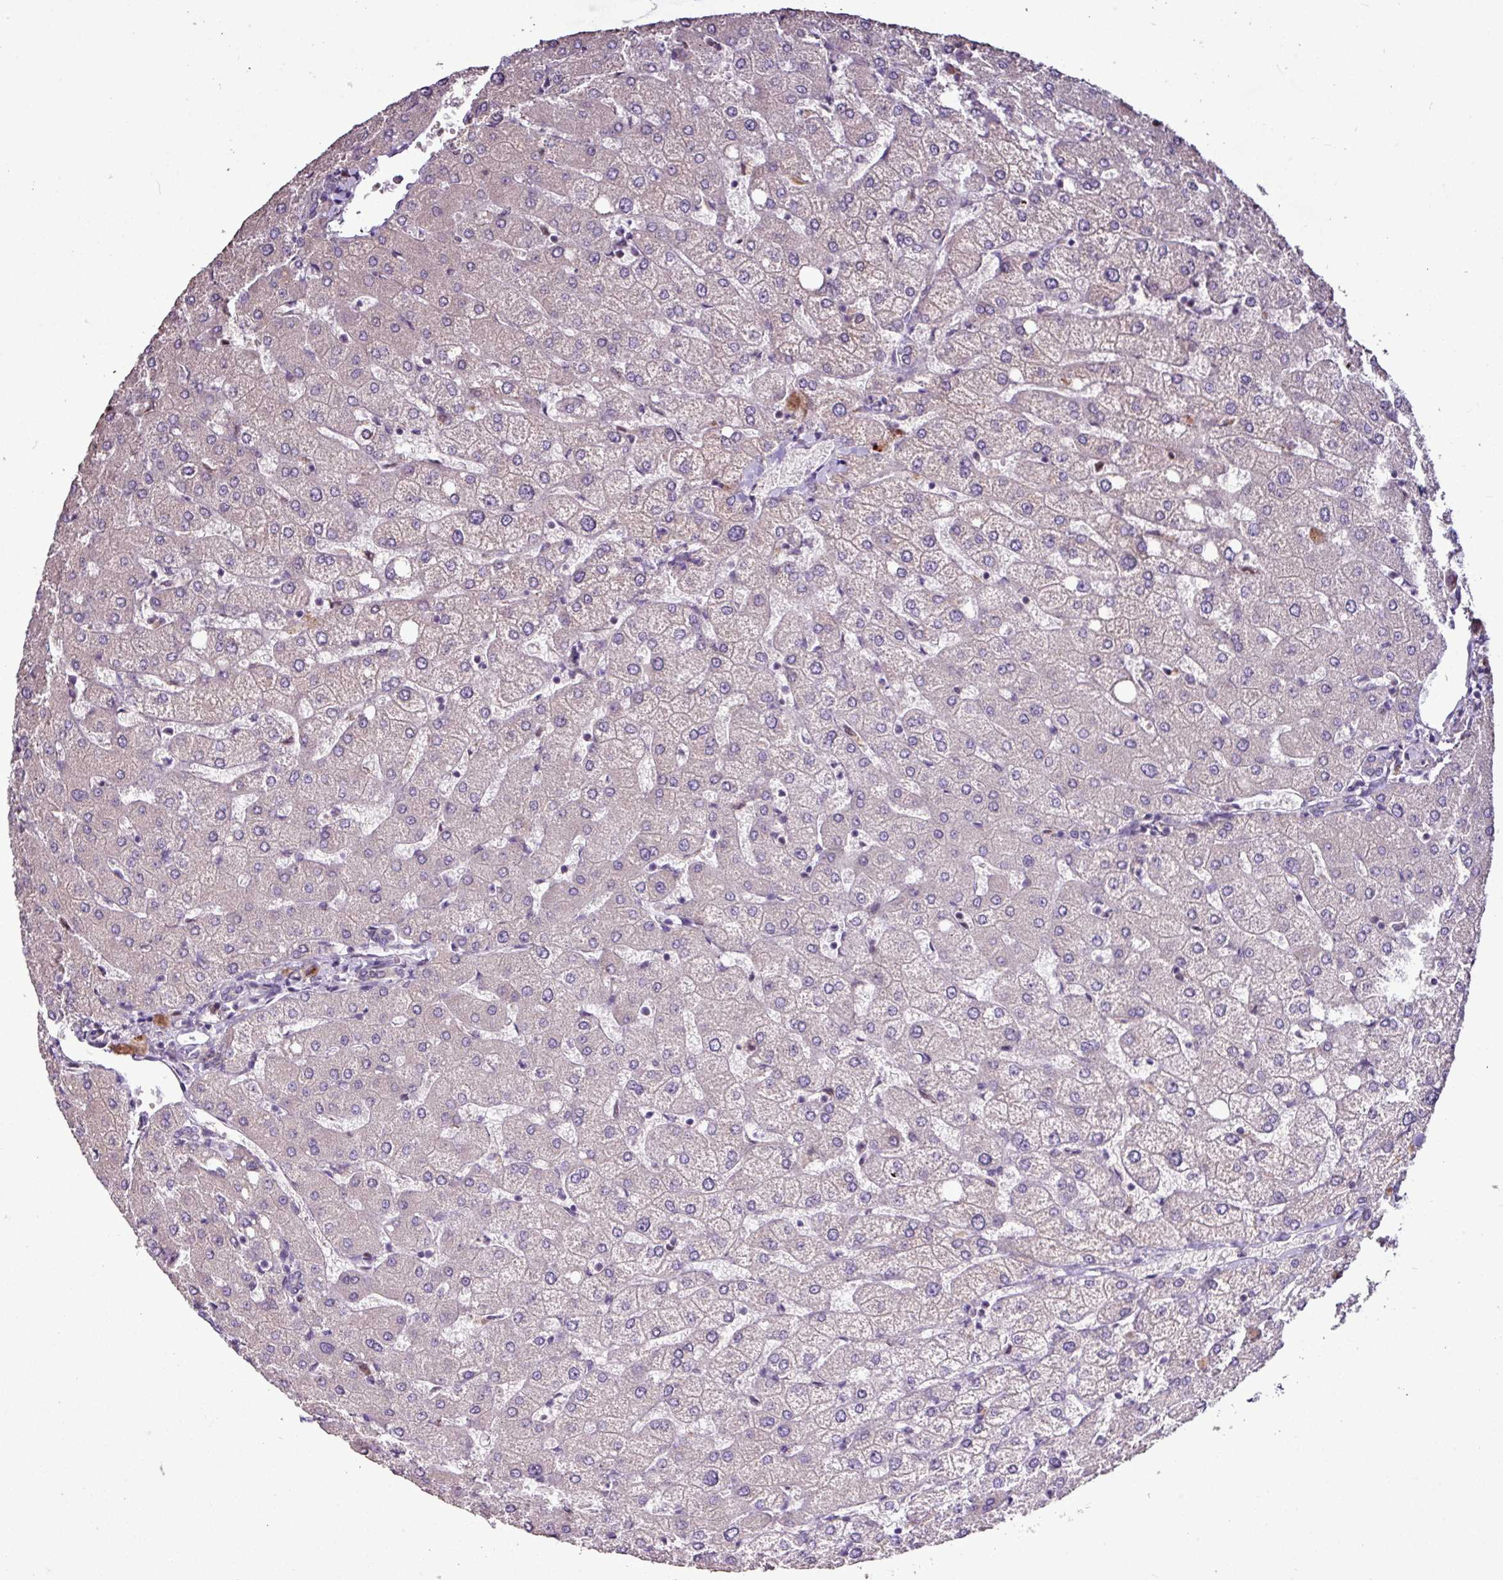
{"staining": {"intensity": "negative", "quantity": "none", "location": "none"}, "tissue": "liver", "cell_type": "Cholangiocytes", "image_type": "normal", "snomed": [{"axis": "morphology", "description": "Normal tissue, NOS"}, {"axis": "topography", "description": "Liver"}], "caption": "Human liver stained for a protein using immunohistochemistry exhibits no staining in cholangiocytes.", "gene": "SKIC2", "patient": {"sex": "female", "age": 54}}